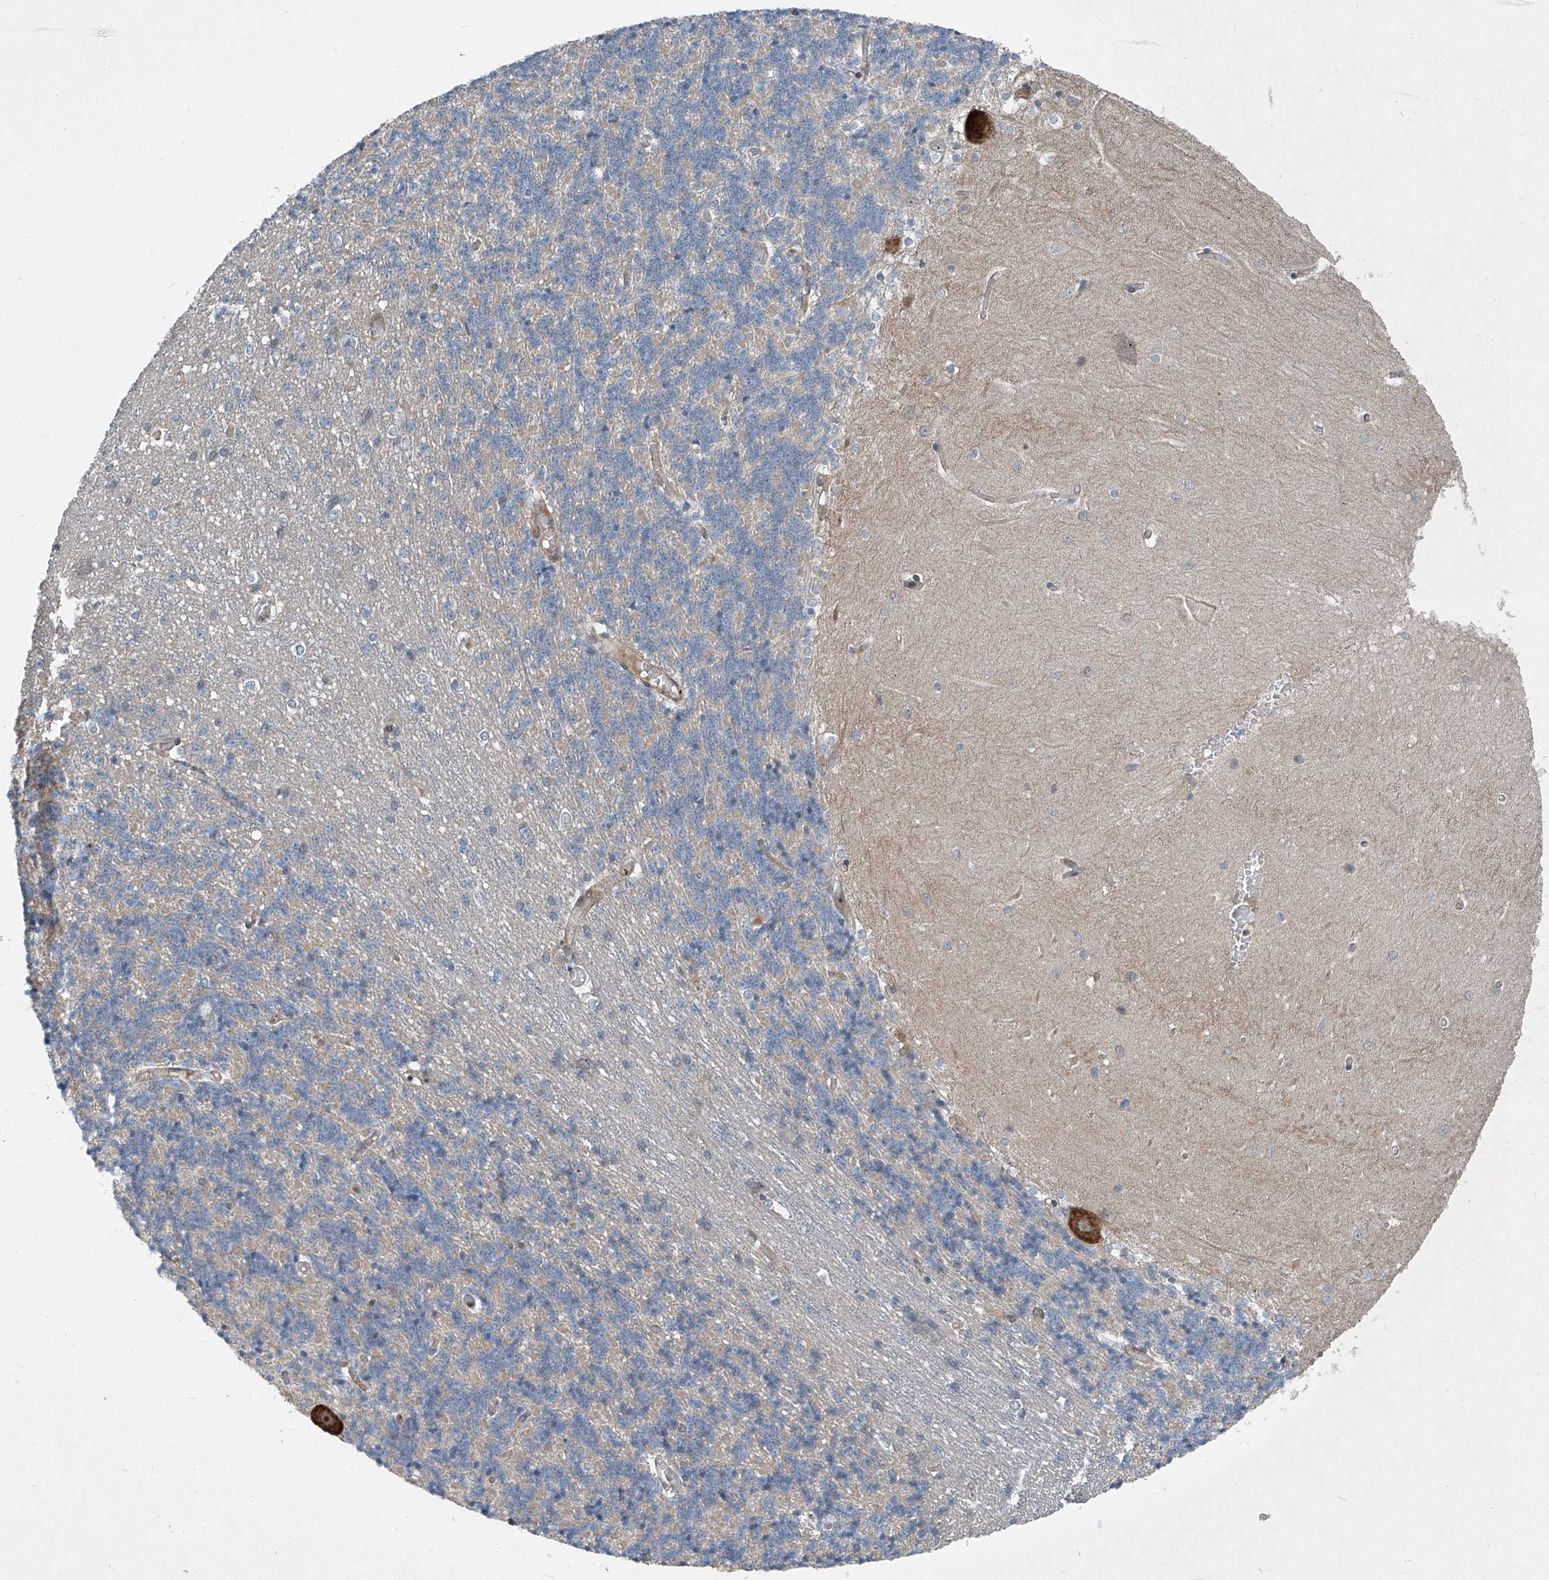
{"staining": {"intensity": "weak", "quantity": "<25%", "location": "cytoplasmic/membranous"}, "tissue": "cerebellum", "cell_type": "Cells in granular layer", "image_type": "normal", "snomed": [{"axis": "morphology", "description": "Normal tissue, NOS"}, {"axis": "topography", "description": "Cerebellum"}], "caption": "Photomicrograph shows no protein positivity in cells in granular layer of benign cerebellum.", "gene": "PPCS", "patient": {"sex": "male", "age": 37}}